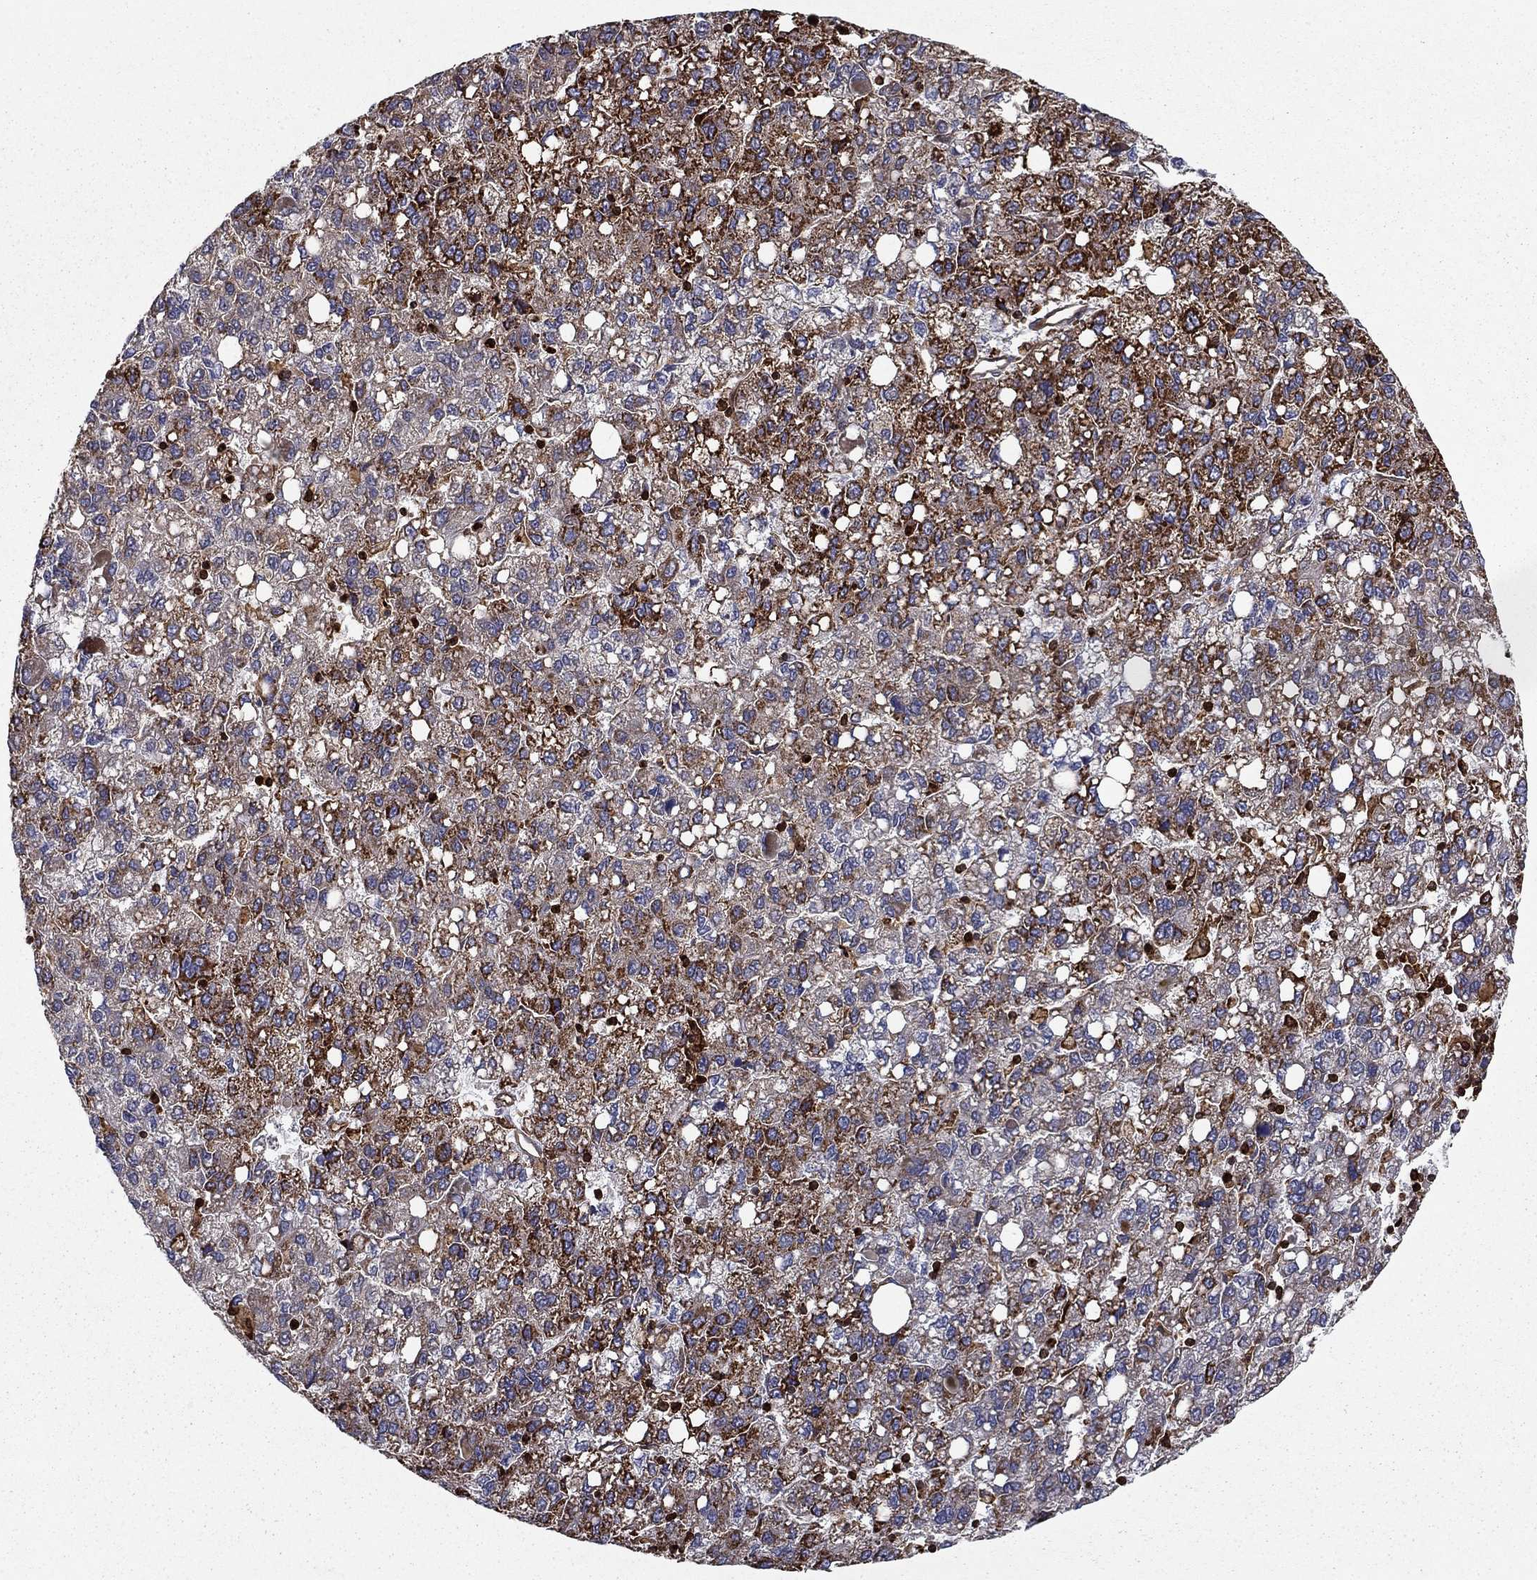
{"staining": {"intensity": "strong", "quantity": "<25%", "location": "cytoplasmic/membranous"}, "tissue": "liver cancer", "cell_type": "Tumor cells", "image_type": "cancer", "snomed": [{"axis": "morphology", "description": "Carcinoma, Hepatocellular, NOS"}, {"axis": "topography", "description": "Liver"}], "caption": "Hepatocellular carcinoma (liver) stained with a protein marker shows strong staining in tumor cells.", "gene": "ADM", "patient": {"sex": "female", "age": 82}}